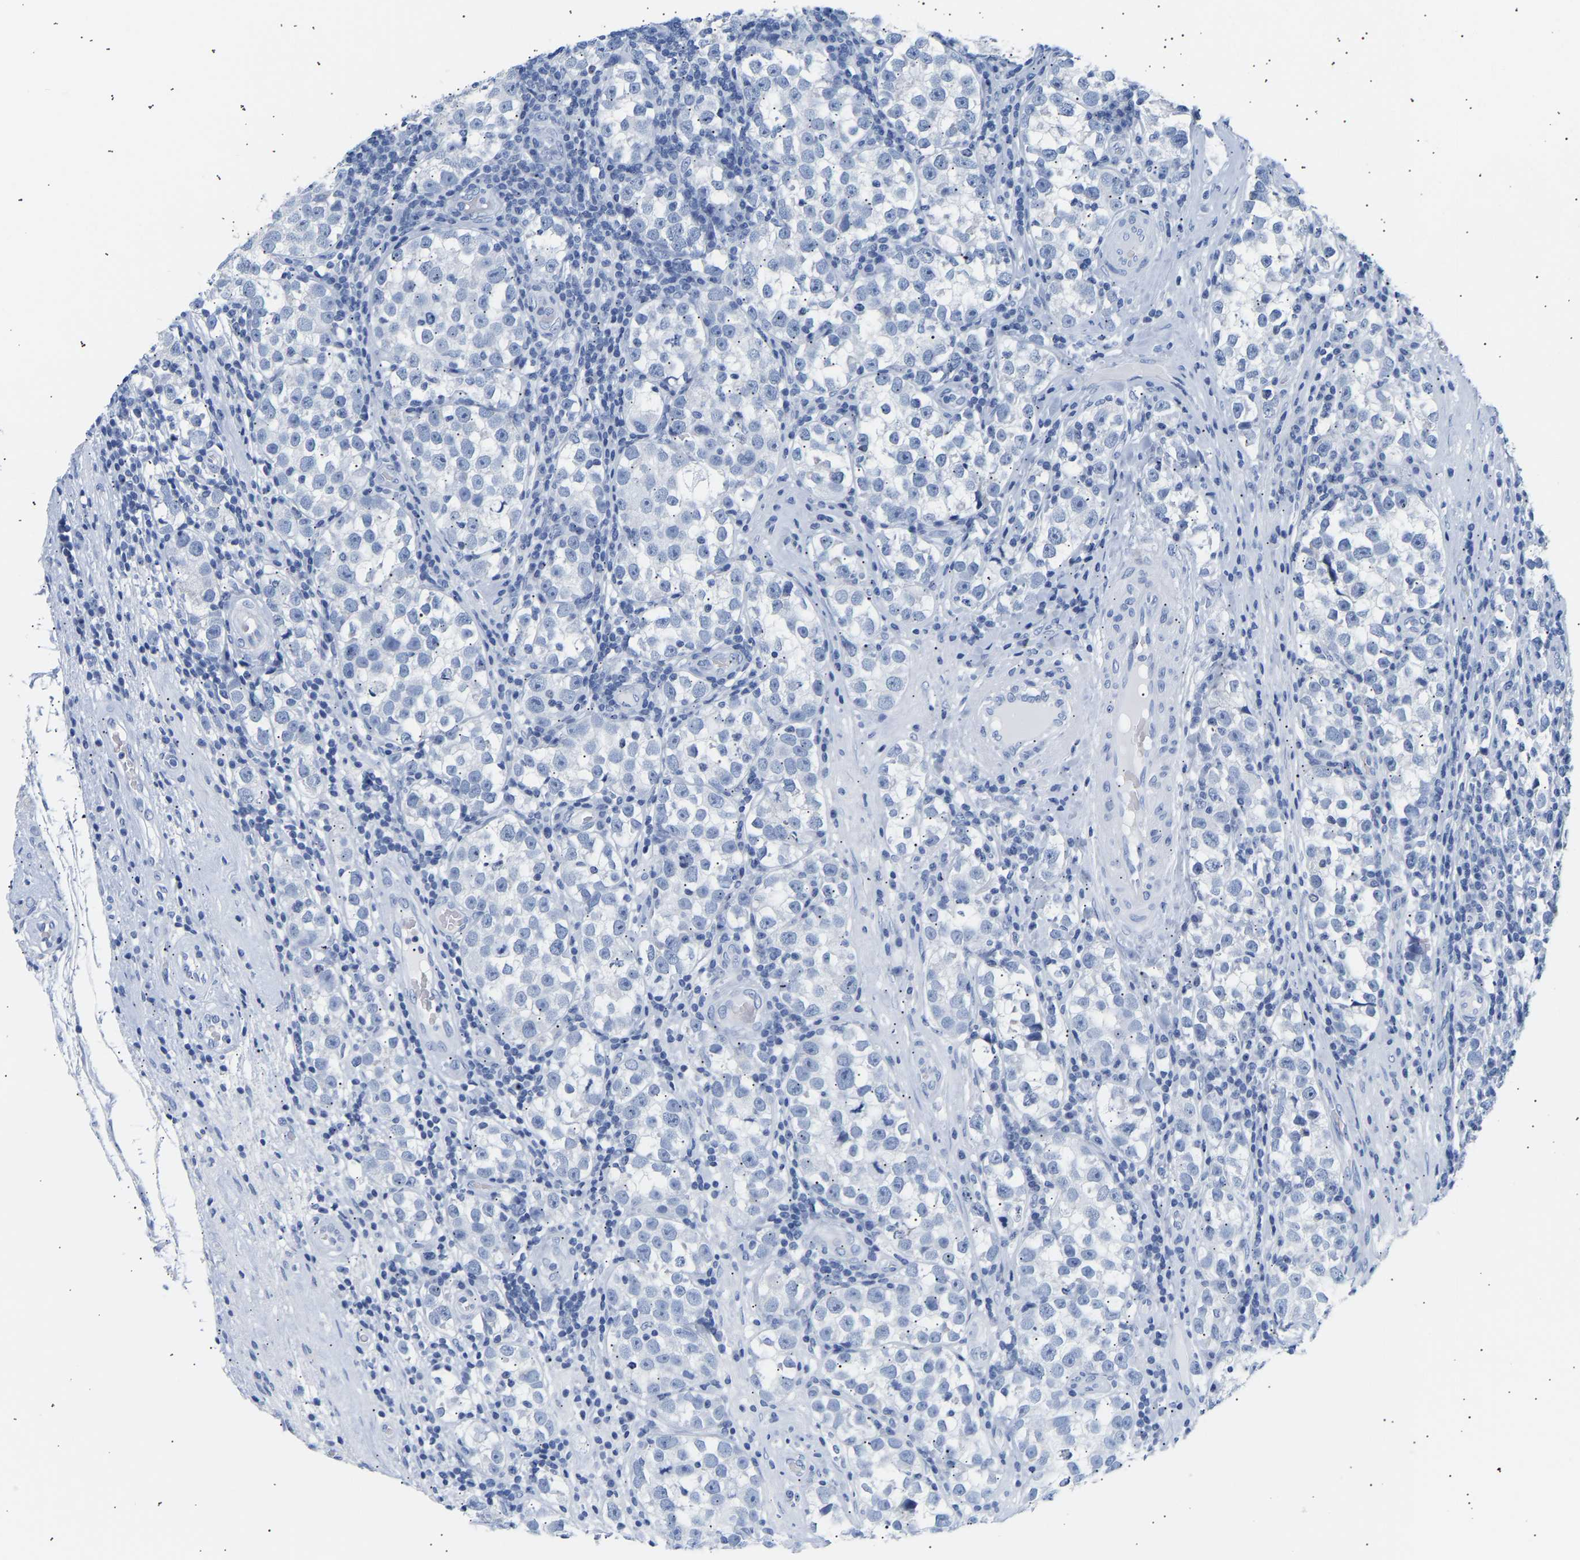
{"staining": {"intensity": "negative", "quantity": "none", "location": "none"}, "tissue": "testis cancer", "cell_type": "Tumor cells", "image_type": "cancer", "snomed": [{"axis": "morphology", "description": "Normal tissue, NOS"}, {"axis": "morphology", "description": "Seminoma, NOS"}, {"axis": "topography", "description": "Testis"}], "caption": "Immunohistochemistry (IHC) histopathology image of human testis cancer (seminoma) stained for a protein (brown), which shows no staining in tumor cells.", "gene": "SPINK2", "patient": {"sex": "male", "age": 43}}